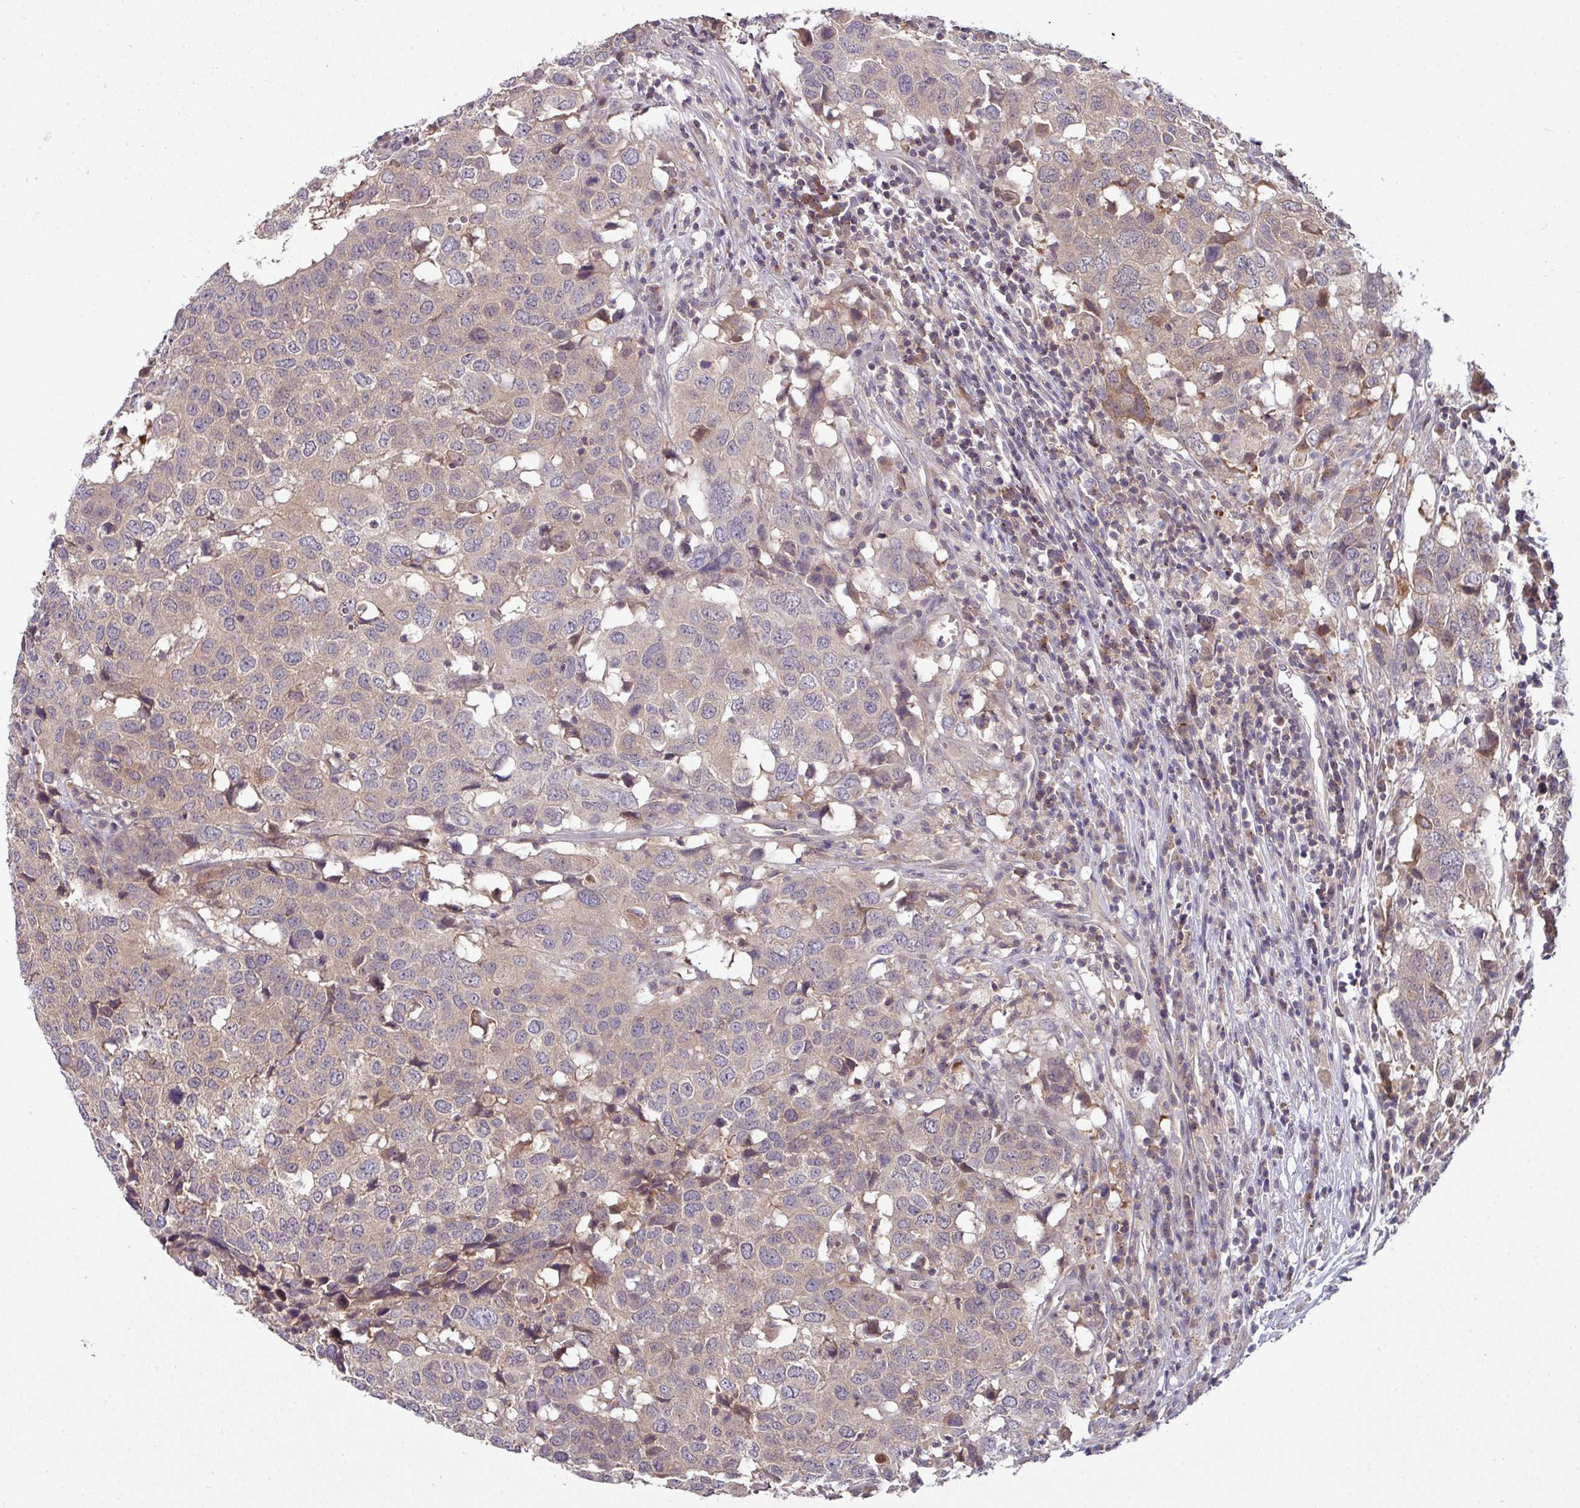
{"staining": {"intensity": "negative", "quantity": "none", "location": "none"}, "tissue": "head and neck cancer", "cell_type": "Tumor cells", "image_type": "cancer", "snomed": [{"axis": "morphology", "description": "Squamous cell carcinoma, NOS"}, {"axis": "topography", "description": "Head-Neck"}], "caption": "Immunohistochemical staining of head and neck cancer (squamous cell carcinoma) displays no significant positivity in tumor cells.", "gene": "SLAMF6", "patient": {"sex": "male", "age": 66}}